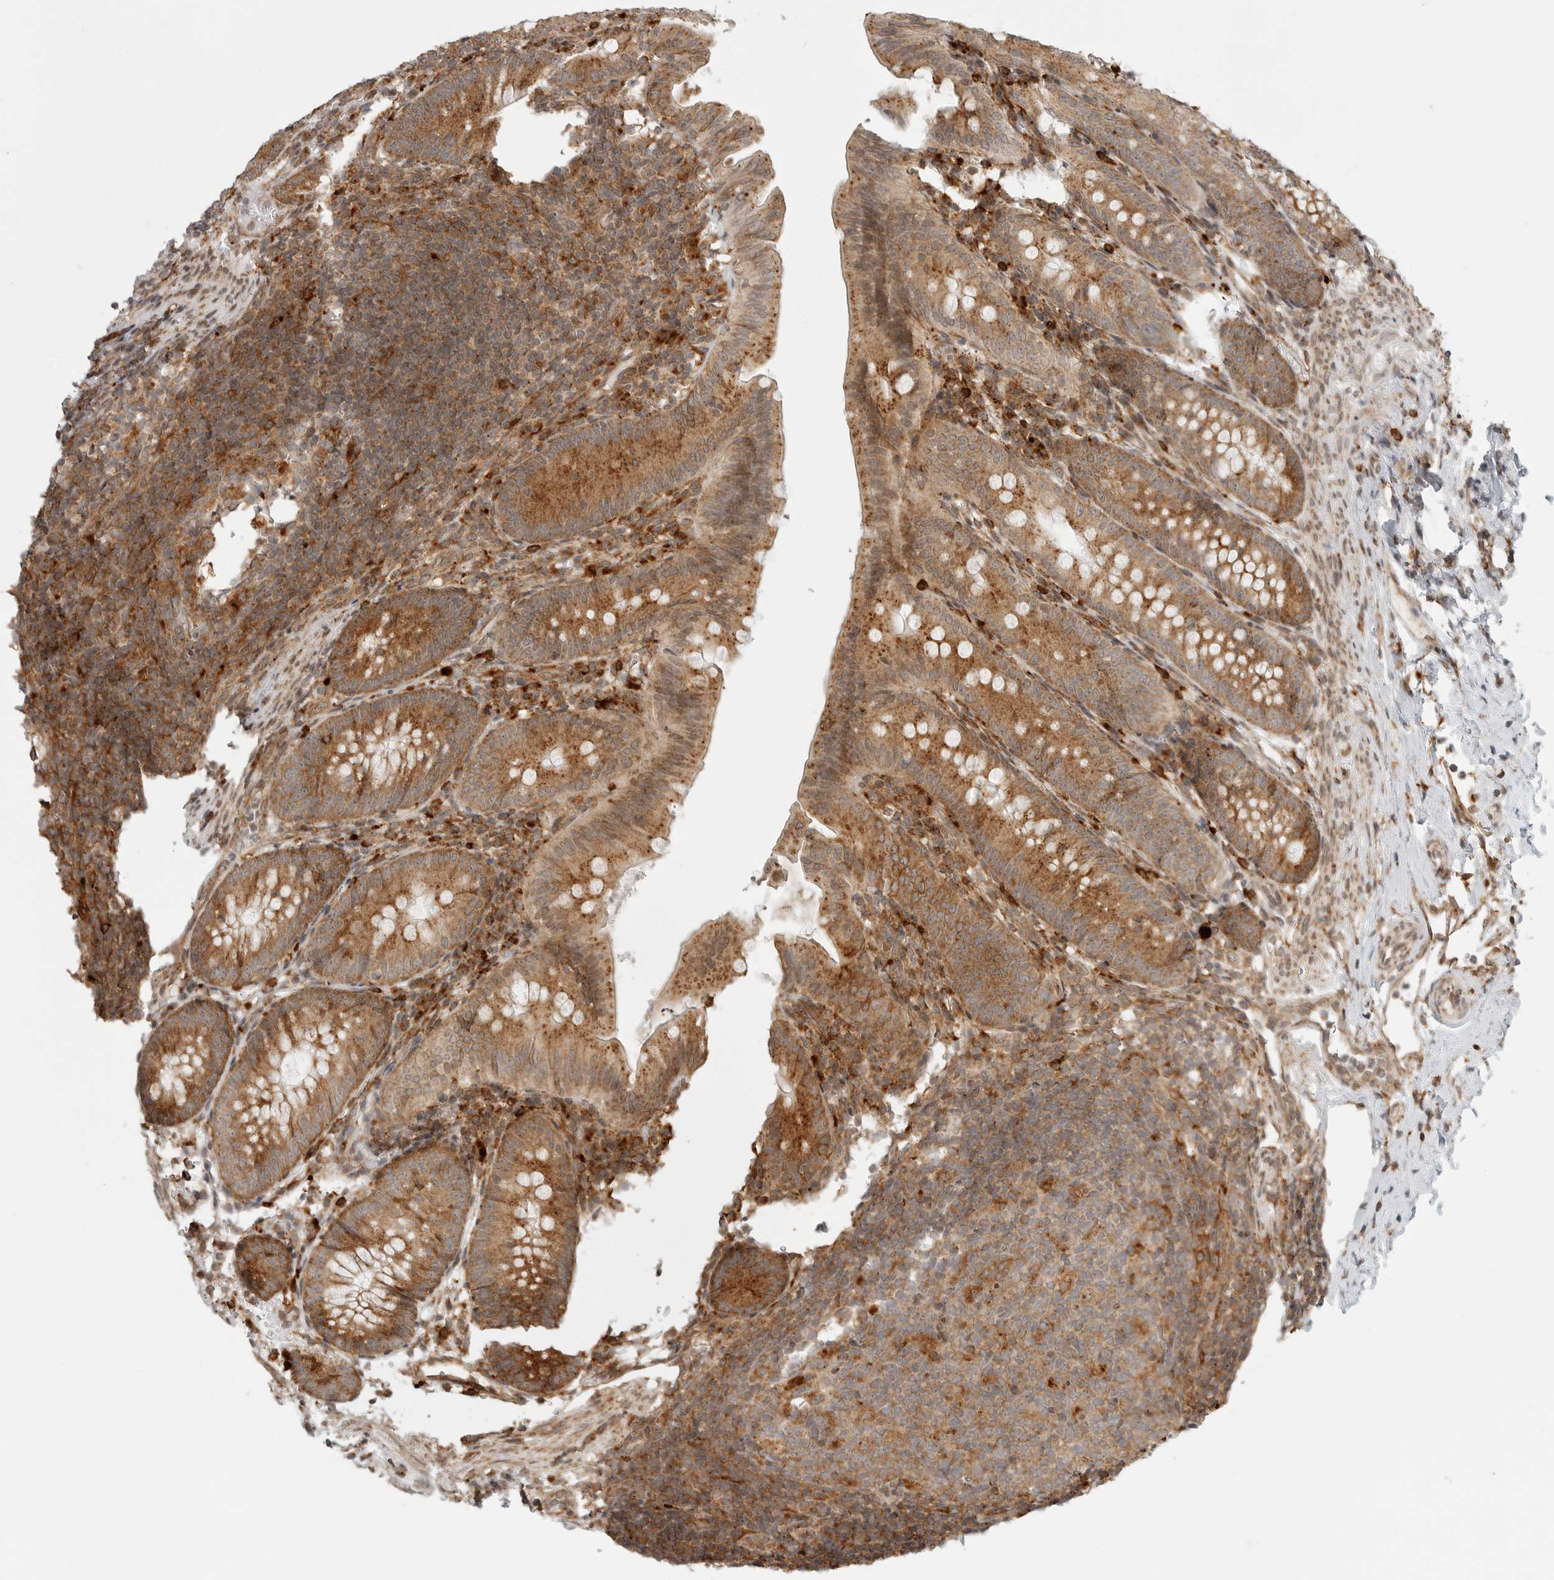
{"staining": {"intensity": "moderate", "quantity": ">75%", "location": "cytoplasmic/membranous"}, "tissue": "appendix", "cell_type": "Glandular cells", "image_type": "normal", "snomed": [{"axis": "morphology", "description": "Normal tissue, NOS"}, {"axis": "topography", "description": "Appendix"}], "caption": "Unremarkable appendix exhibits moderate cytoplasmic/membranous expression in approximately >75% of glandular cells.", "gene": "IDUA", "patient": {"sex": "male", "age": 1}}